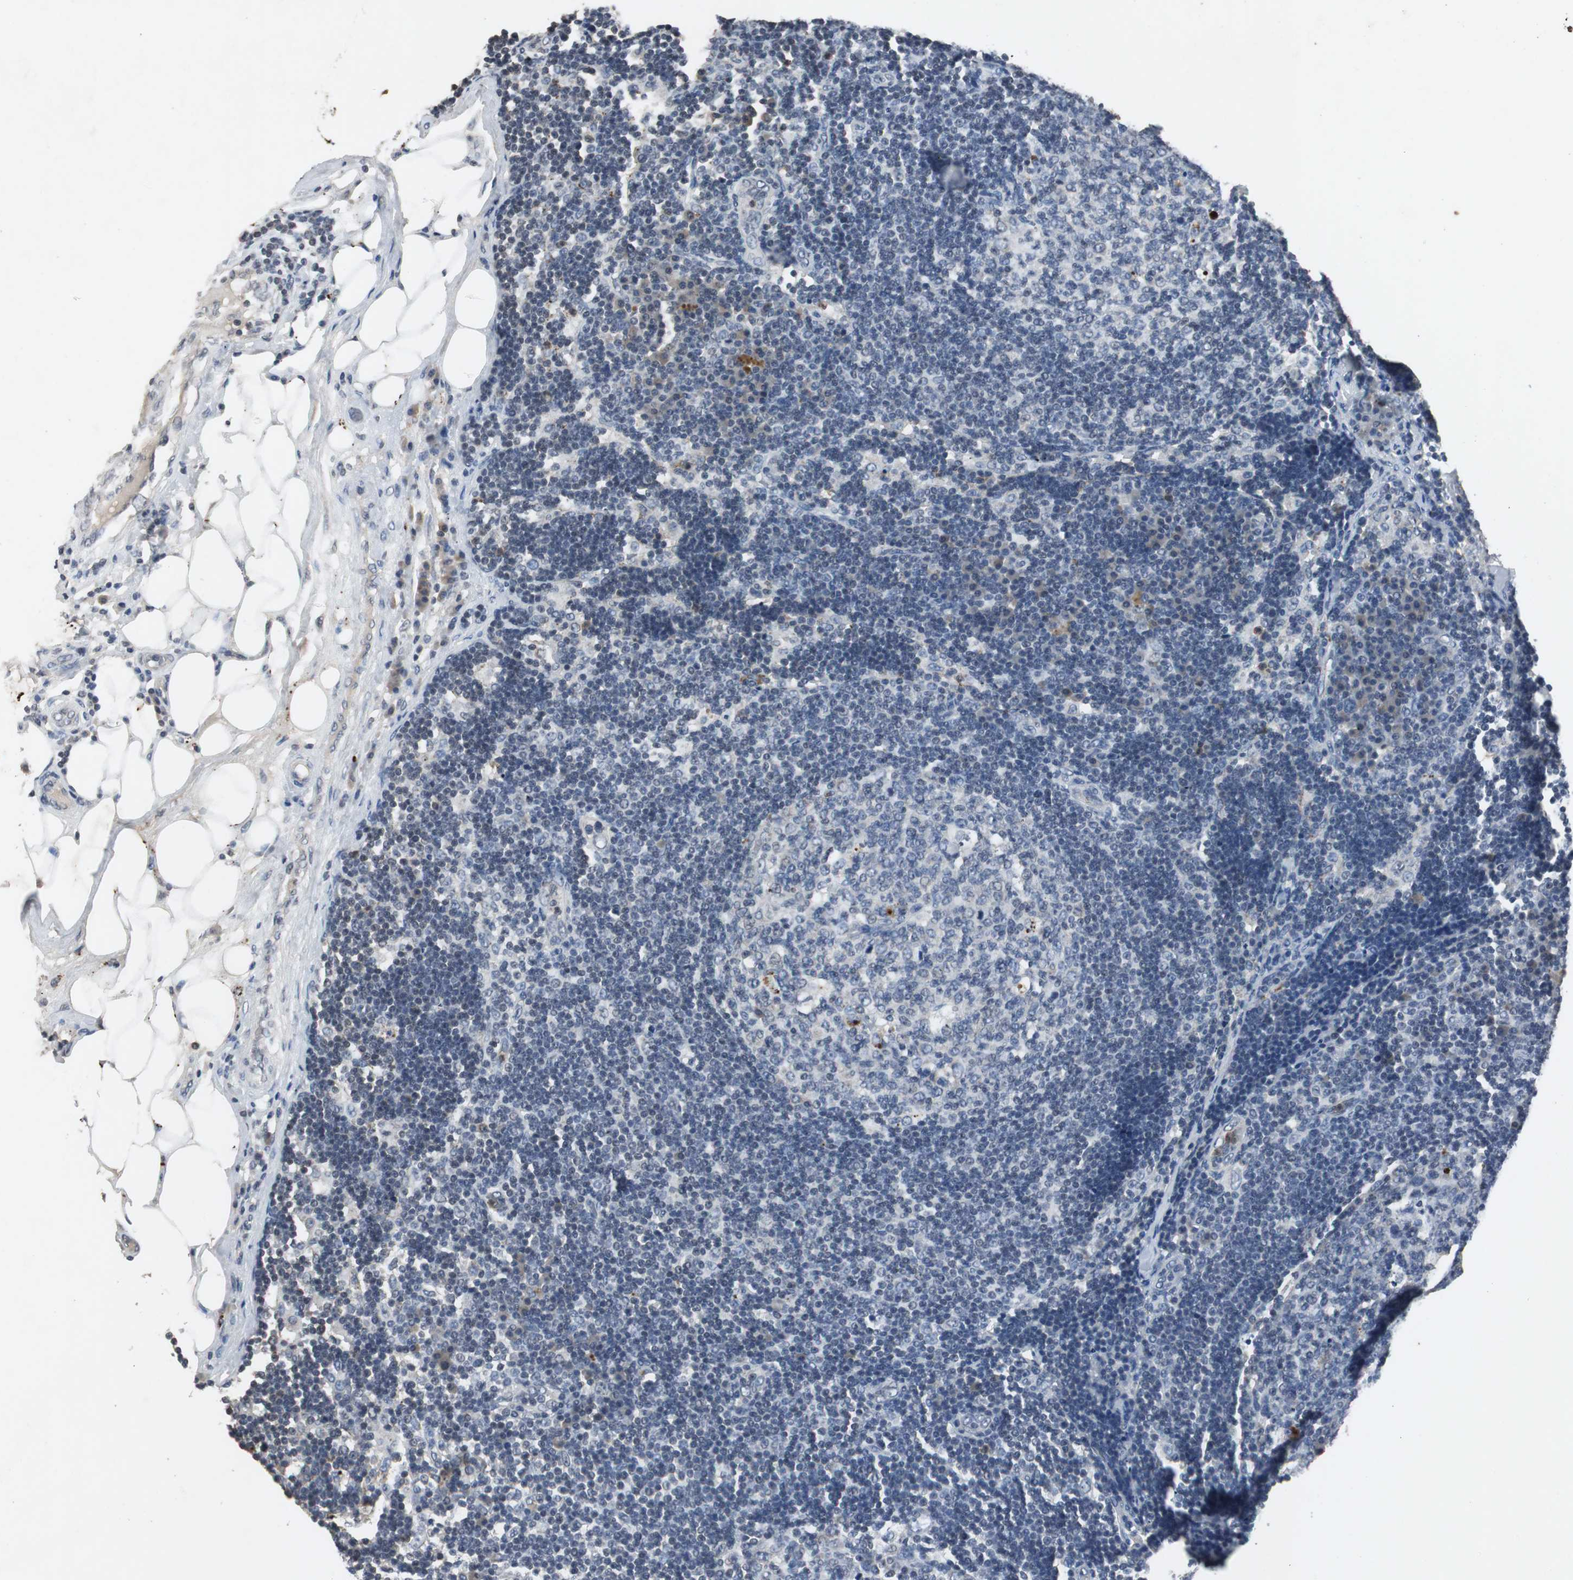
{"staining": {"intensity": "negative", "quantity": "none", "location": "none"}, "tissue": "lymph node", "cell_type": "Germinal center cells", "image_type": "normal", "snomed": [{"axis": "morphology", "description": "Normal tissue, NOS"}, {"axis": "morphology", "description": "Squamous cell carcinoma, metastatic, NOS"}, {"axis": "topography", "description": "Lymph node"}], "caption": "Immunohistochemistry histopathology image of benign human lymph node stained for a protein (brown), which shows no positivity in germinal center cells.", "gene": "ADNP2", "patient": {"sex": "female", "age": 53}}